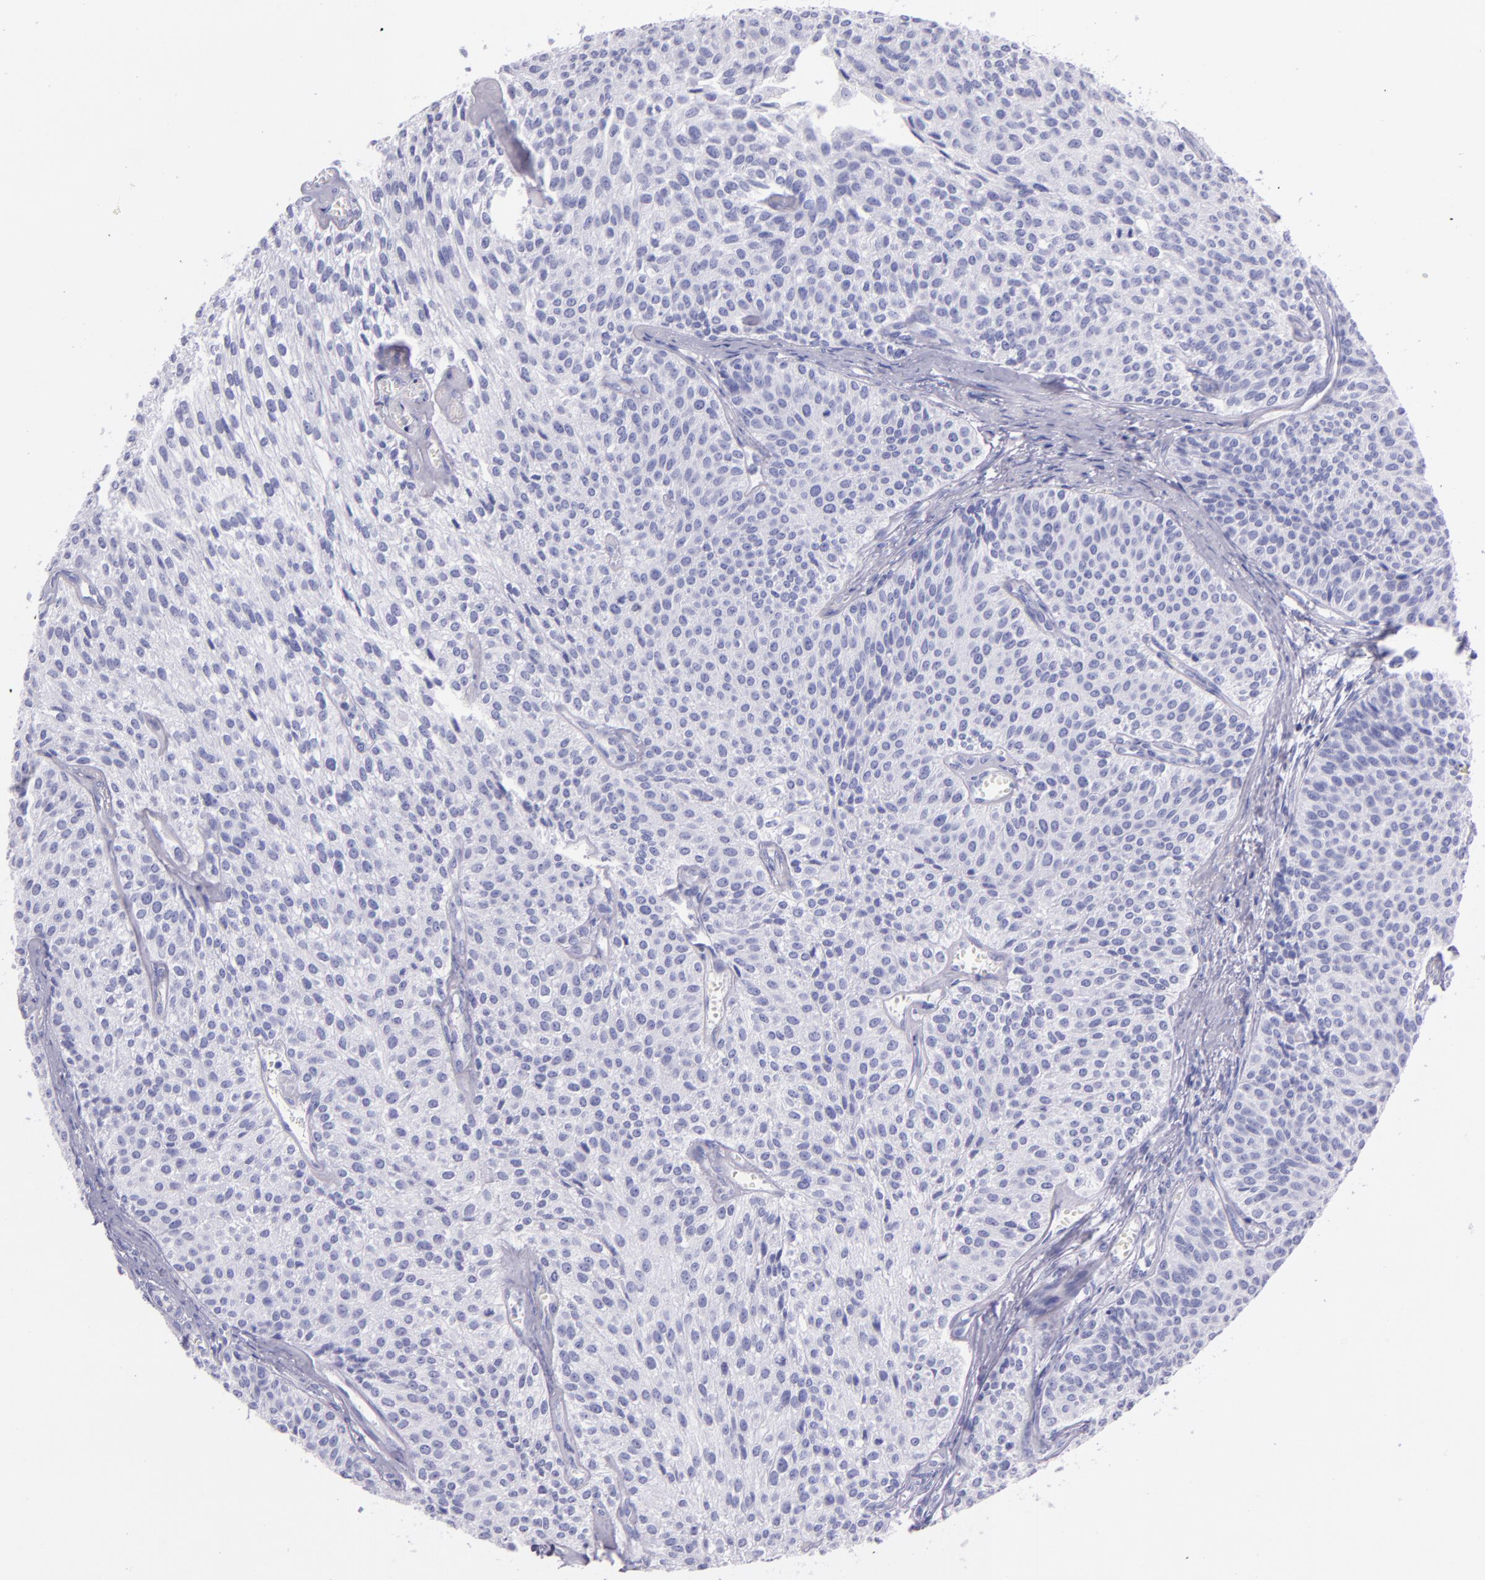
{"staining": {"intensity": "negative", "quantity": "none", "location": "none"}, "tissue": "urothelial cancer", "cell_type": "Tumor cells", "image_type": "cancer", "snomed": [{"axis": "morphology", "description": "Urothelial carcinoma, Low grade"}, {"axis": "topography", "description": "Urinary bladder"}], "caption": "Tumor cells show no significant positivity in low-grade urothelial carcinoma.", "gene": "SFTPA2", "patient": {"sex": "female", "age": 73}}